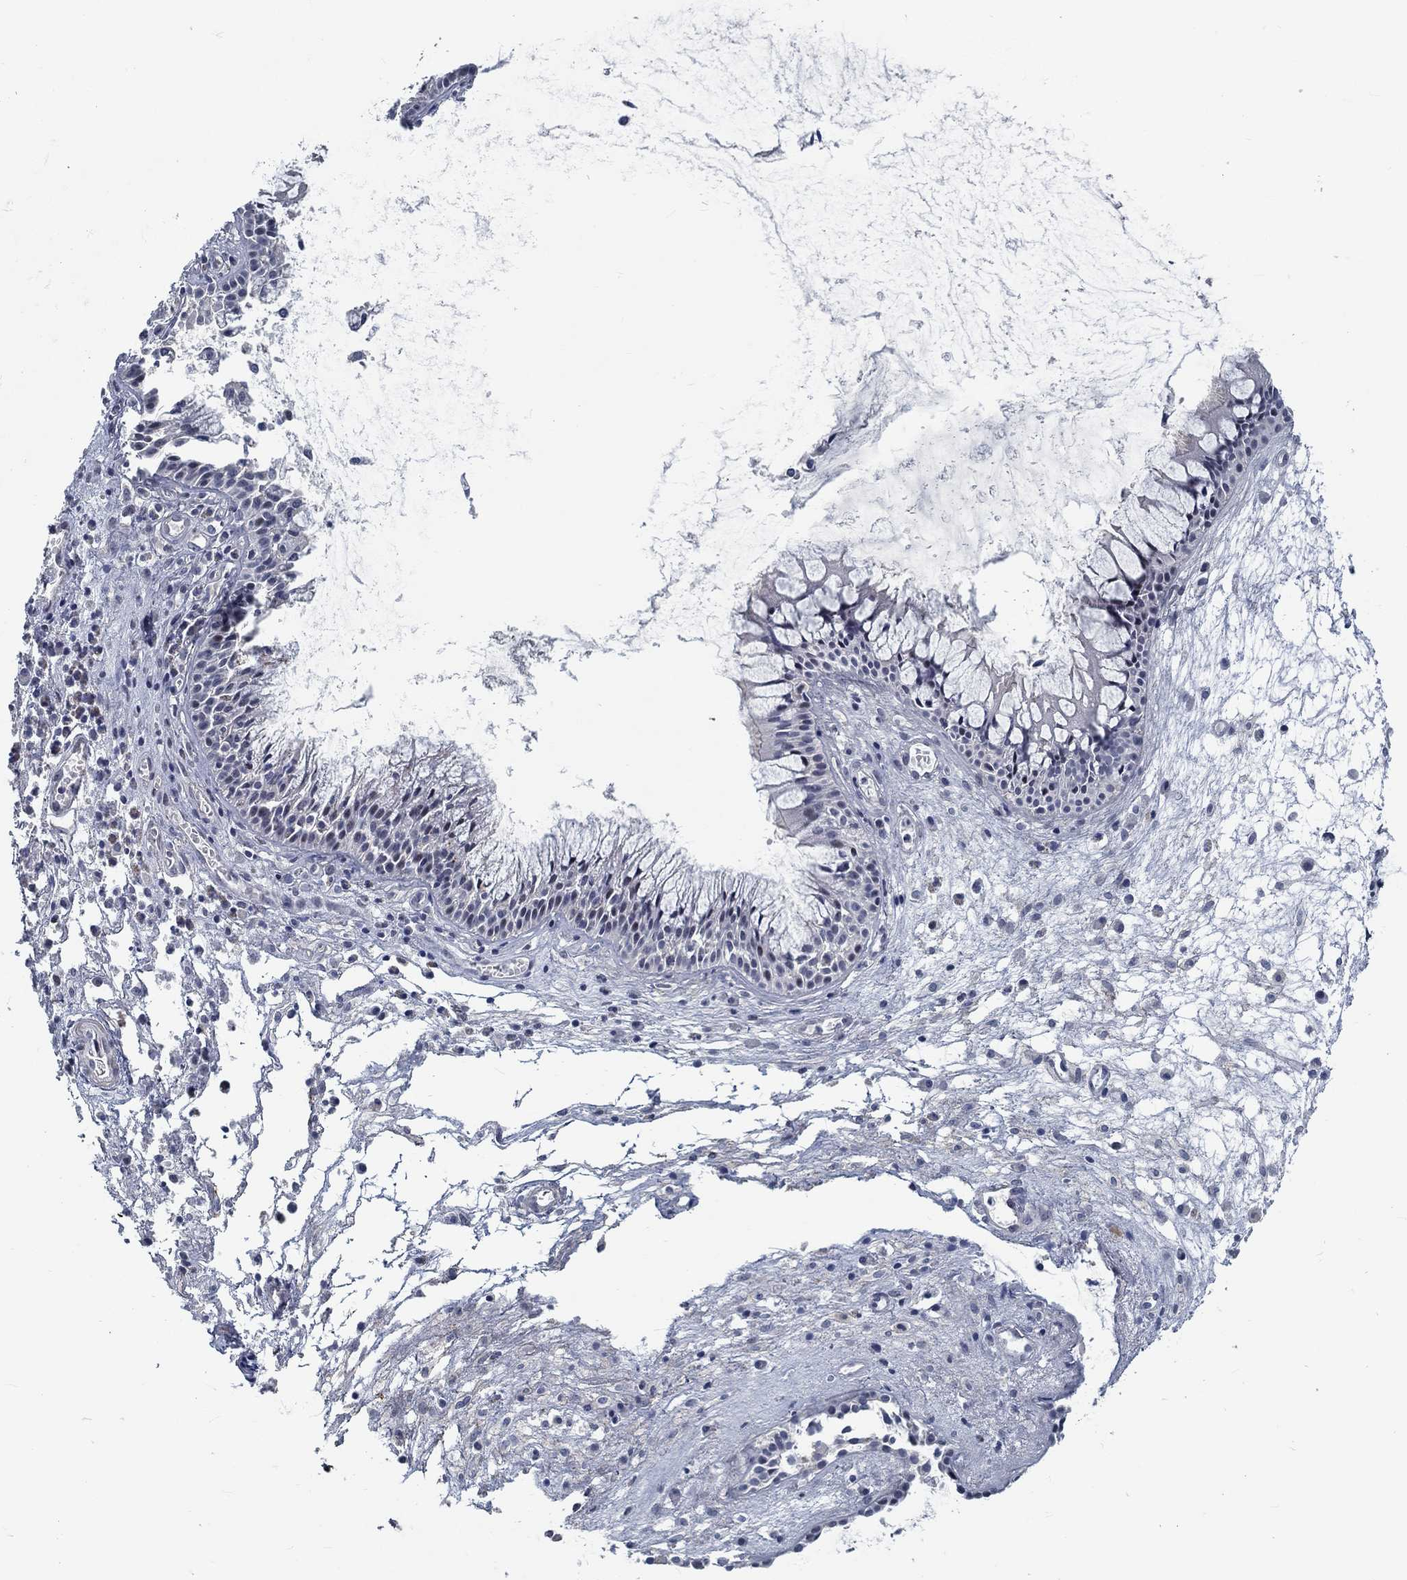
{"staining": {"intensity": "negative", "quantity": "none", "location": "none"}, "tissue": "nasopharynx", "cell_type": "Respiratory epithelial cells", "image_type": "normal", "snomed": [{"axis": "morphology", "description": "Normal tissue, NOS"}, {"axis": "topography", "description": "Nasopharynx"}], "caption": "DAB immunohistochemical staining of unremarkable human nasopharynx demonstrates no significant positivity in respiratory epithelial cells.", "gene": "MYBPC1", "patient": {"sex": "female", "age": 47}}